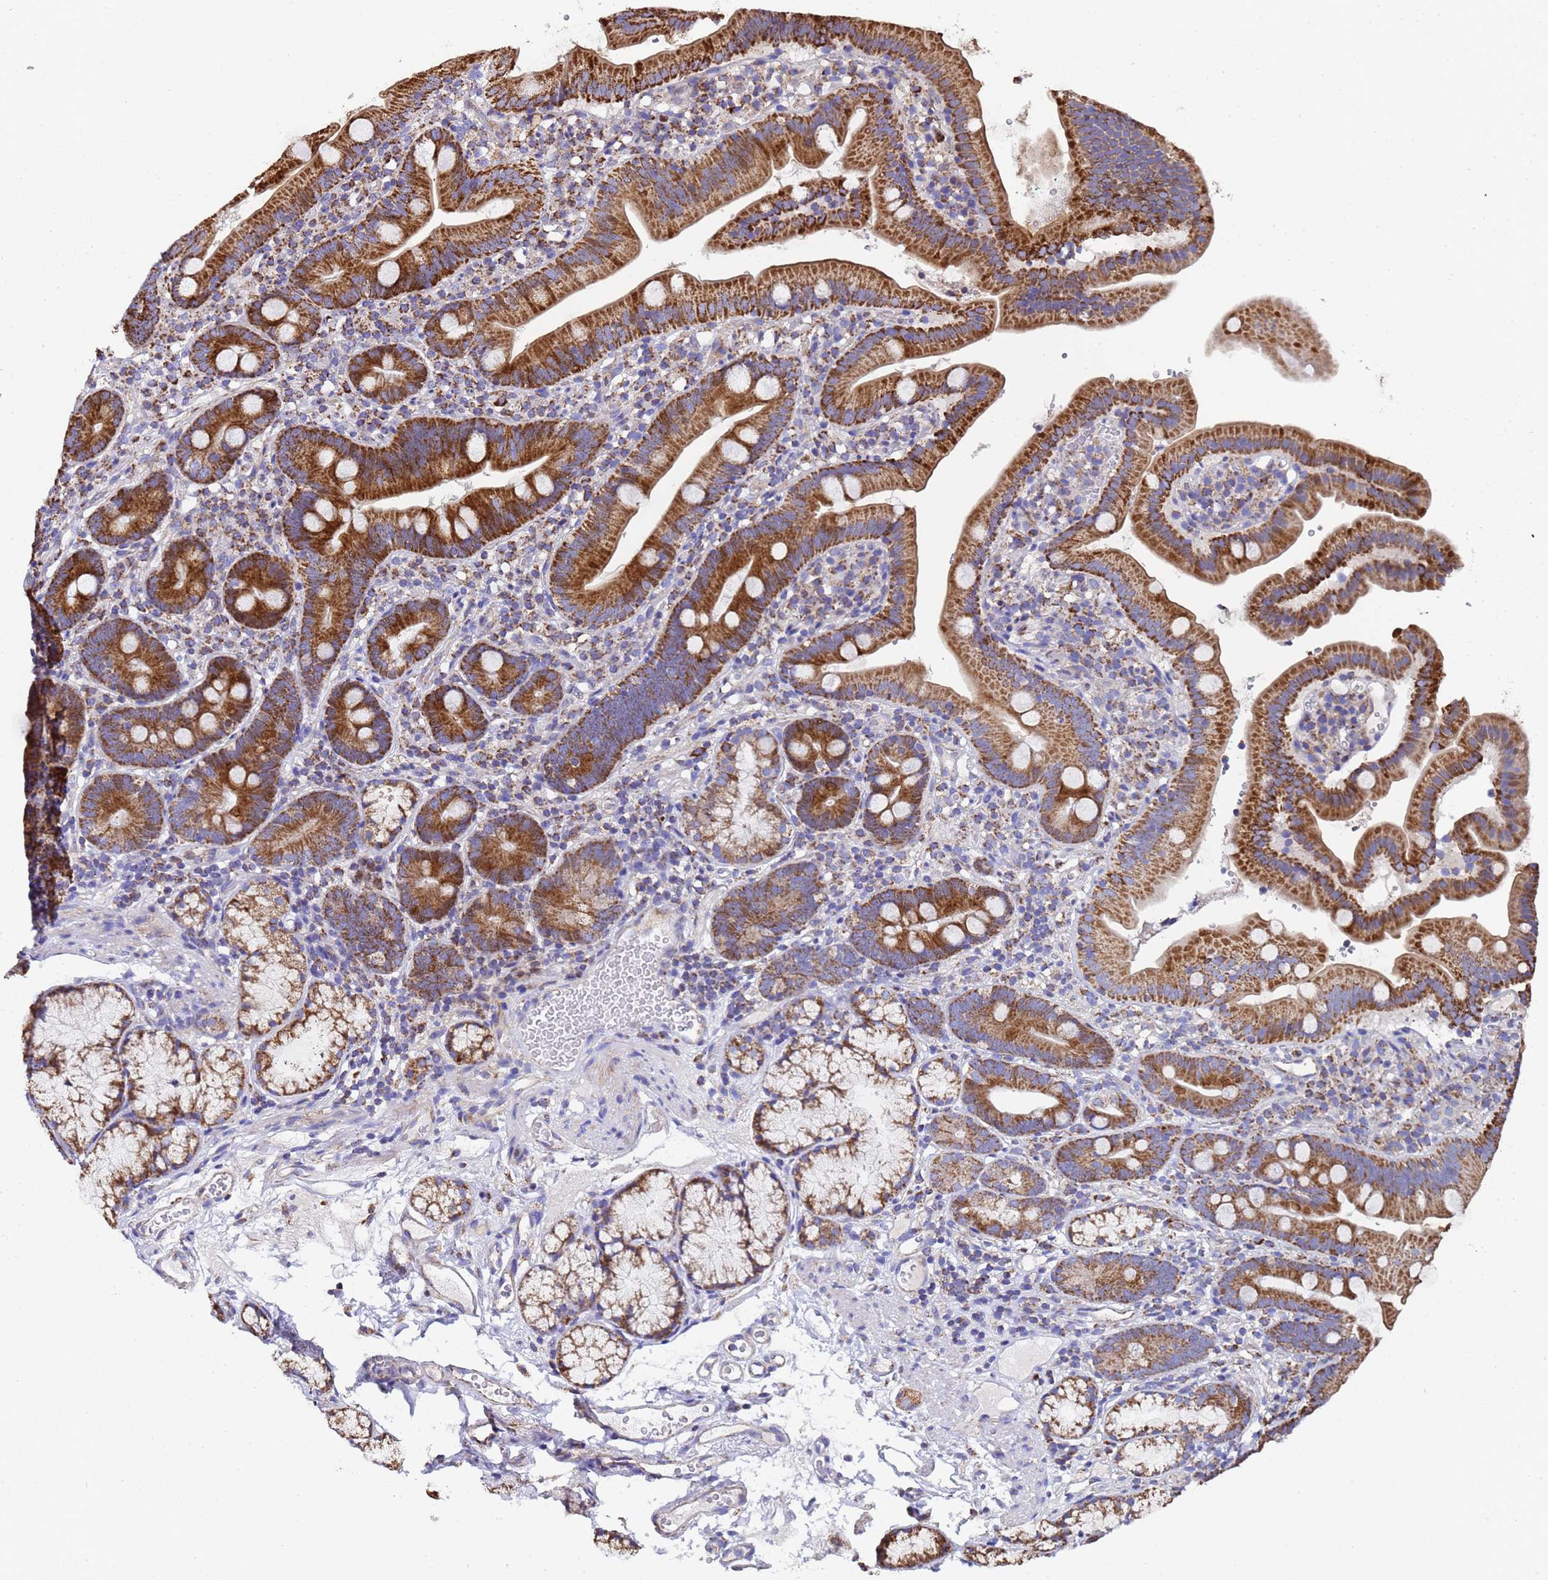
{"staining": {"intensity": "strong", "quantity": ">75%", "location": "cytoplasmic/membranous"}, "tissue": "duodenum", "cell_type": "Glandular cells", "image_type": "normal", "snomed": [{"axis": "morphology", "description": "Normal tissue, NOS"}, {"axis": "topography", "description": "Duodenum"}], "caption": "Immunohistochemical staining of normal duodenum shows >75% levels of strong cytoplasmic/membranous protein expression in approximately >75% of glandular cells. (DAB IHC with brightfield microscopy, high magnification).", "gene": "MRPS12", "patient": {"sex": "female", "age": 67}}